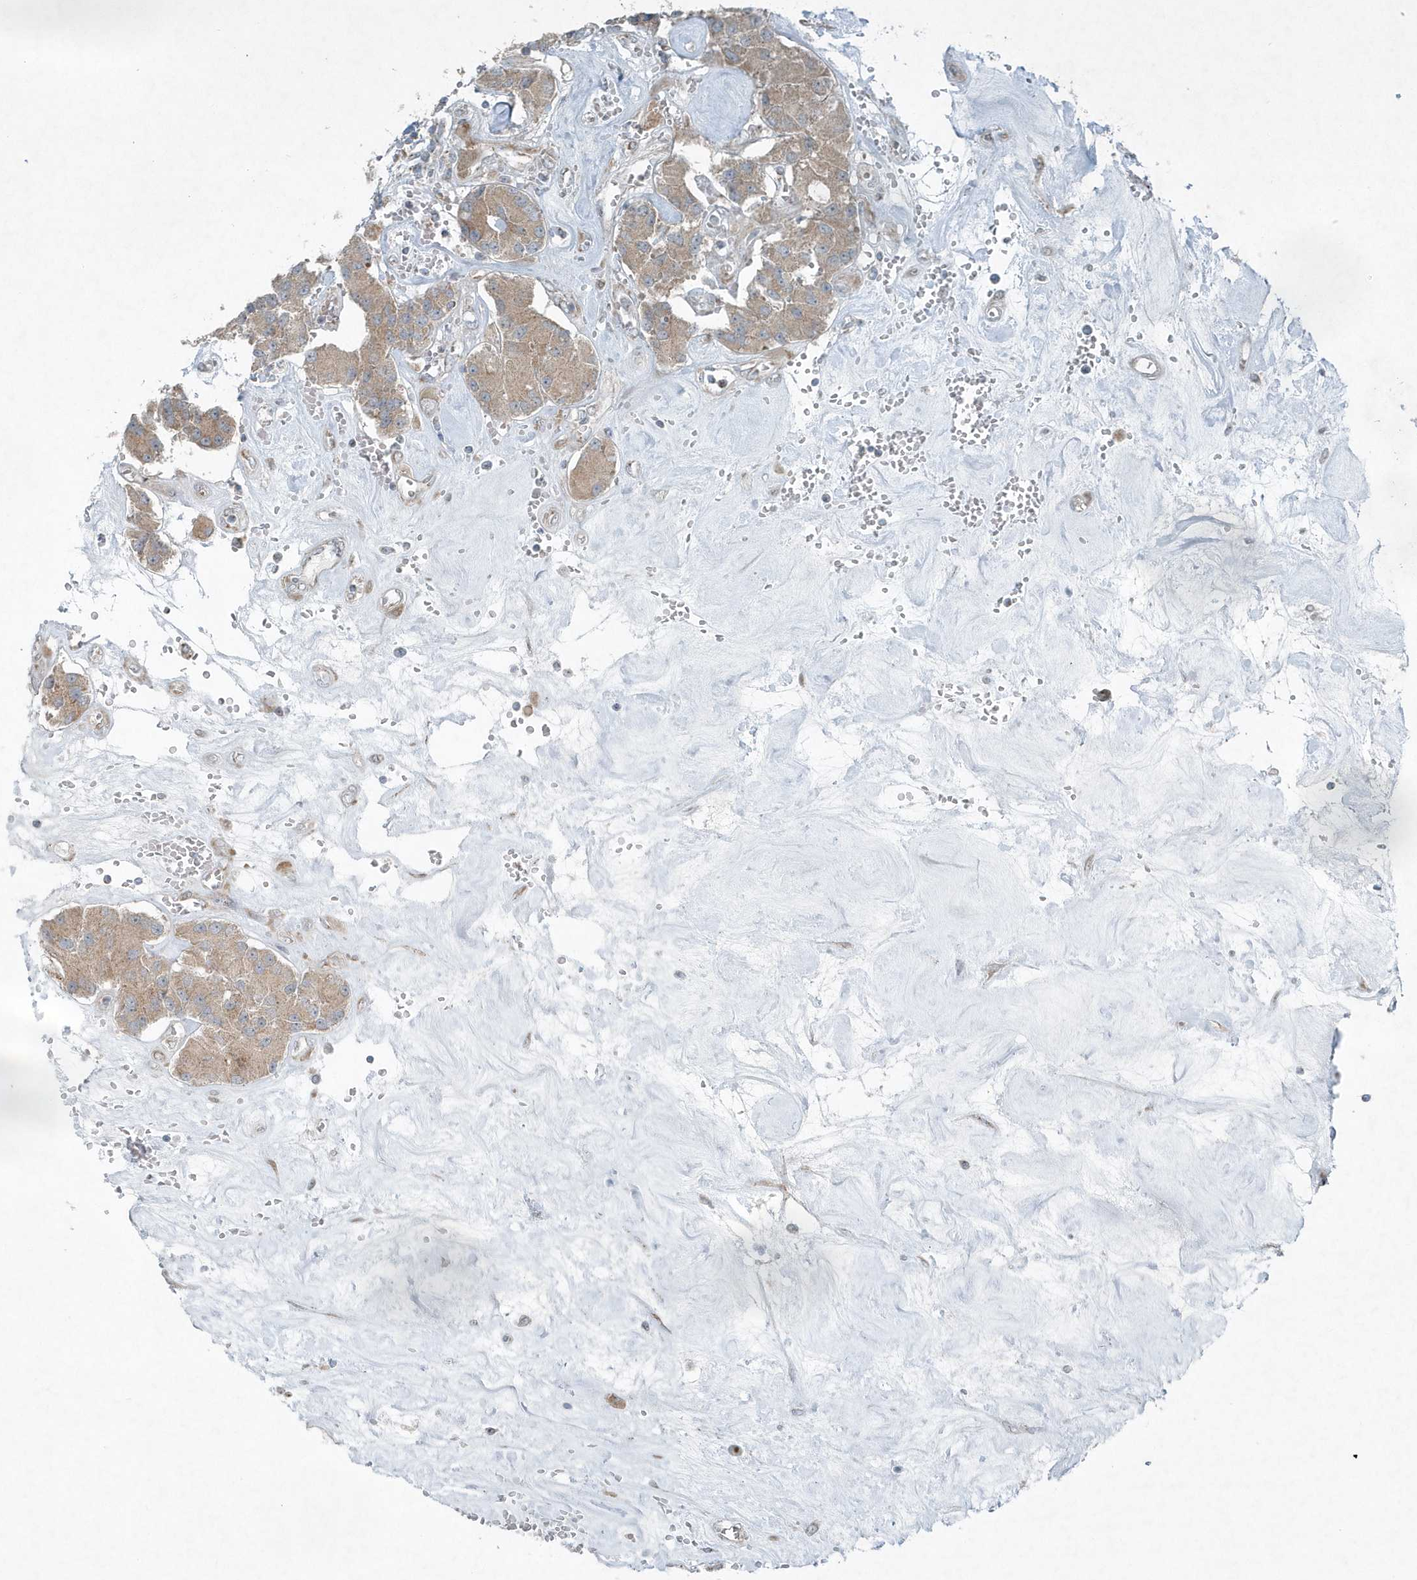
{"staining": {"intensity": "weak", "quantity": ">75%", "location": "cytoplasmic/membranous"}, "tissue": "carcinoid", "cell_type": "Tumor cells", "image_type": "cancer", "snomed": [{"axis": "morphology", "description": "Carcinoid, malignant, NOS"}, {"axis": "topography", "description": "Pancreas"}], "caption": "Tumor cells reveal low levels of weak cytoplasmic/membranous expression in about >75% of cells in malignant carcinoid.", "gene": "GCC2", "patient": {"sex": "male", "age": 41}}